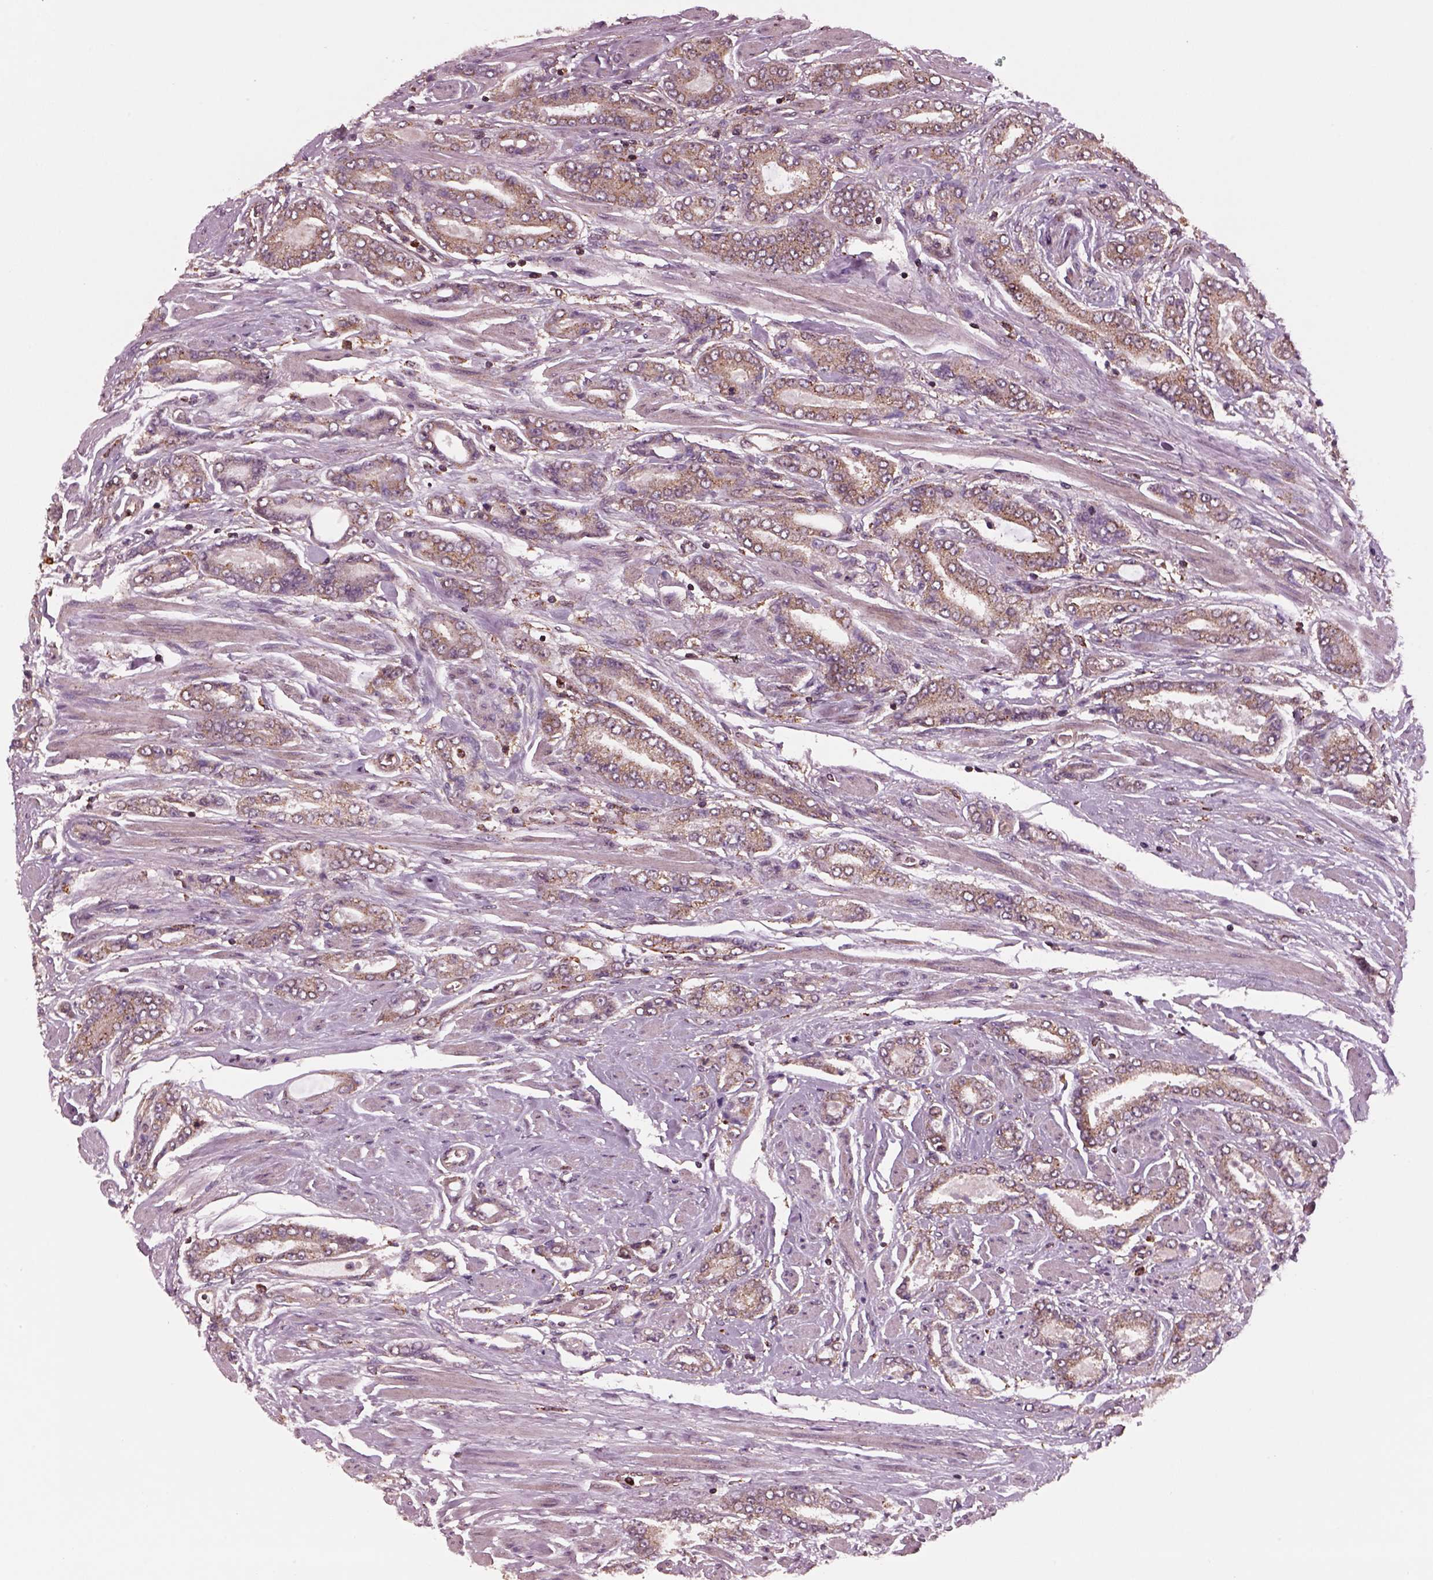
{"staining": {"intensity": "moderate", "quantity": "25%-75%", "location": "cytoplasmic/membranous"}, "tissue": "prostate cancer", "cell_type": "Tumor cells", "image_type": "cancer", "snomed": [{"axis": "morphology", "description": "Adenocarcinoma, NOS"}, {"axis": "topography", "description": "Prostate"}], "caption": "High-power microscopy captured an IHC image of prostate cancer, revealing moderate cytoplasmic/membranous positivity in approximately 25%-75% of tumor cells. (brown staining indicates protein expression, while blue staining denotes nuclei).", "gene": "WASHC2A", "patient": {"sex": "male", "age": 64}}